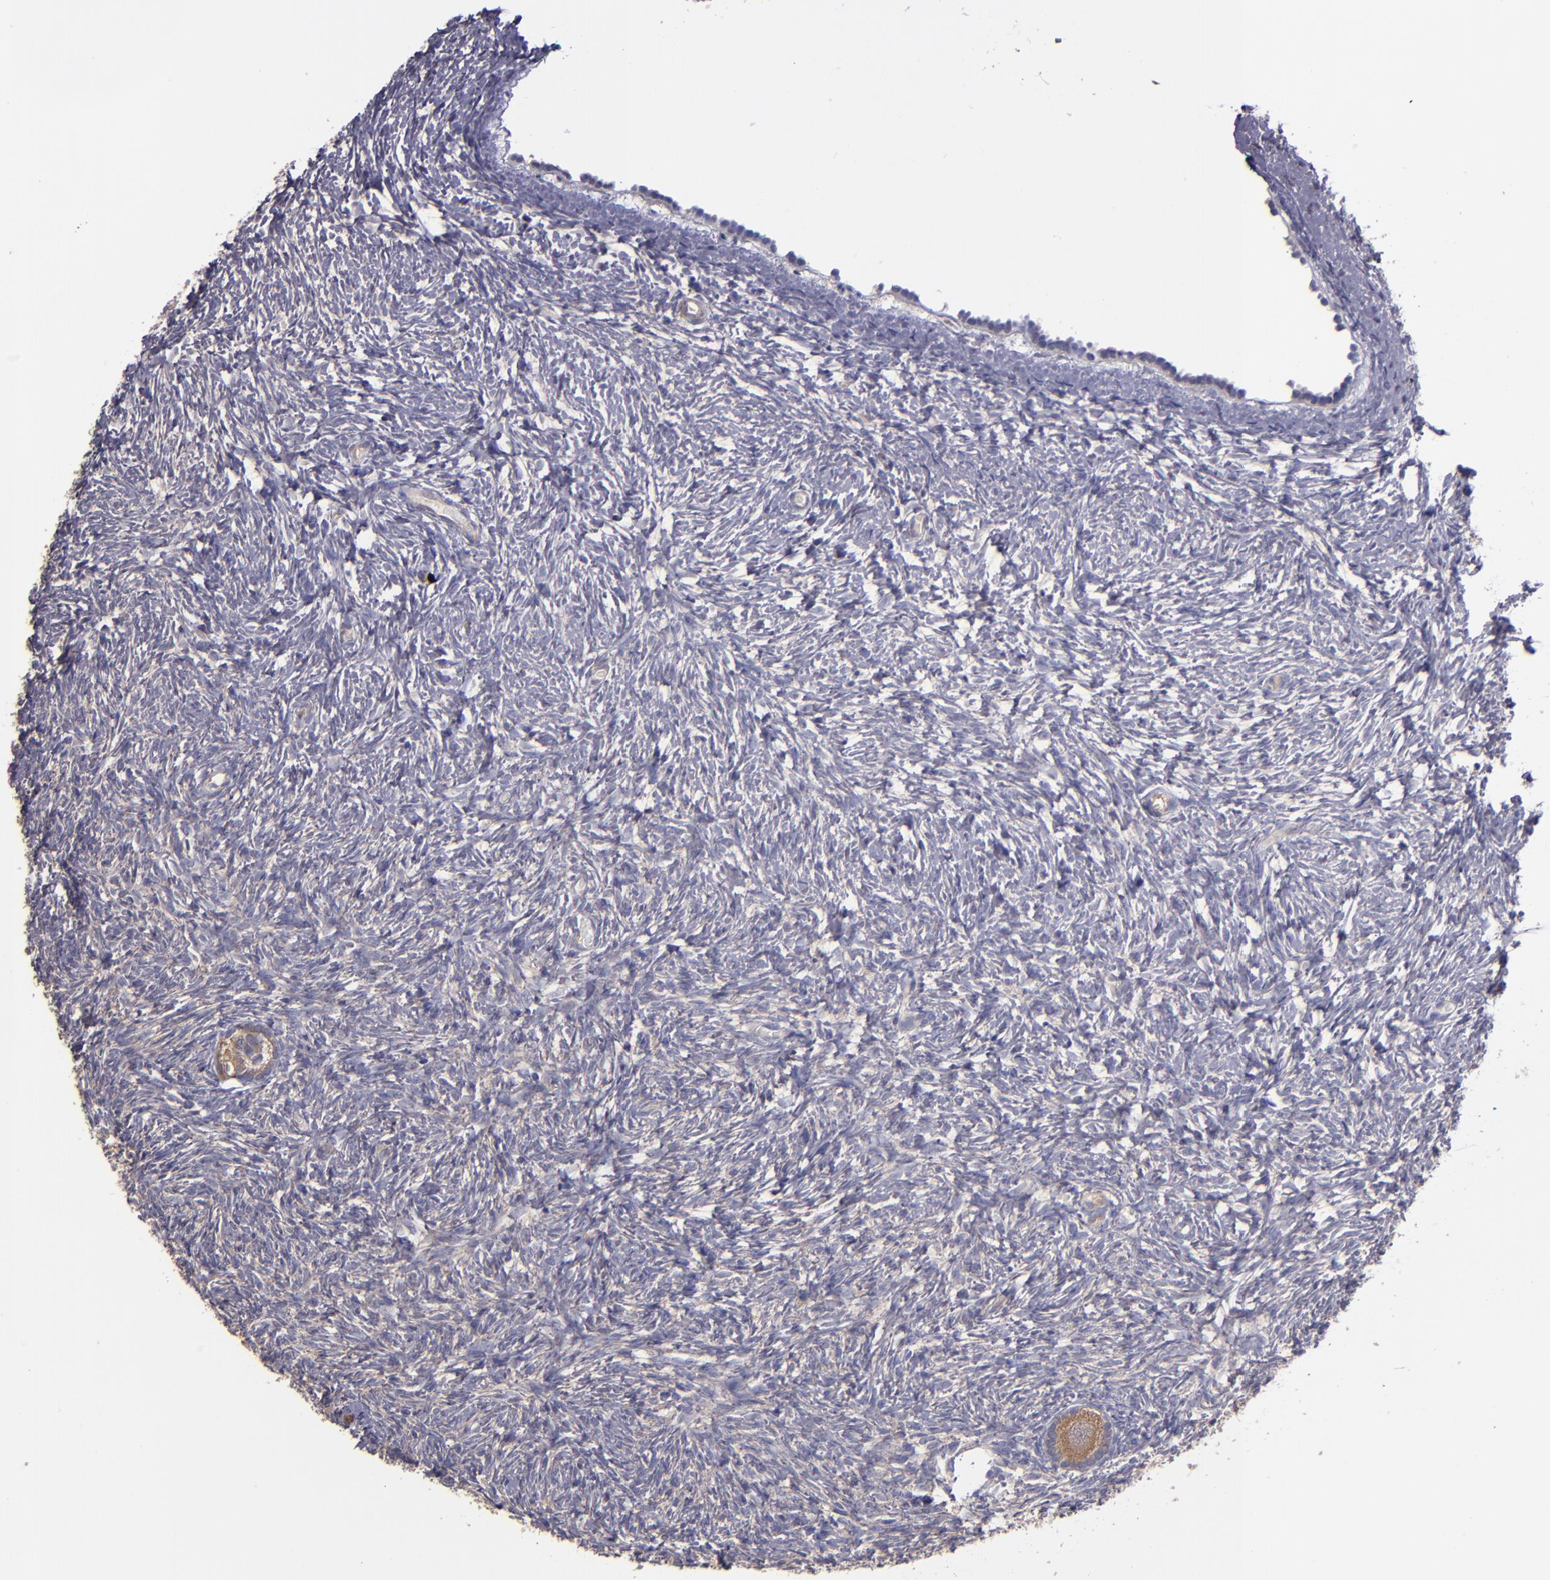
{"staining": {"intensity": "moderate", "quantity": "25%-75%", "location": "cytoplasmic/membranous"}, "tissue": "ovary", "cell_type": "Follicle cells", "image_type": "normal", "snomed": [{"axis": "morphology", "description": "Normal tissue, NOS"}, {"axis": "topography", "description": "Ovary"}], "caption": "About 25%-75% of follicle cells in benign human ovary reveal moderate cytoplasmic/membranous protein positivity as visualized by brown immunohistochemical staining.", "gene": "CARS1", "patient": {"sex": "female", "age": 35}}